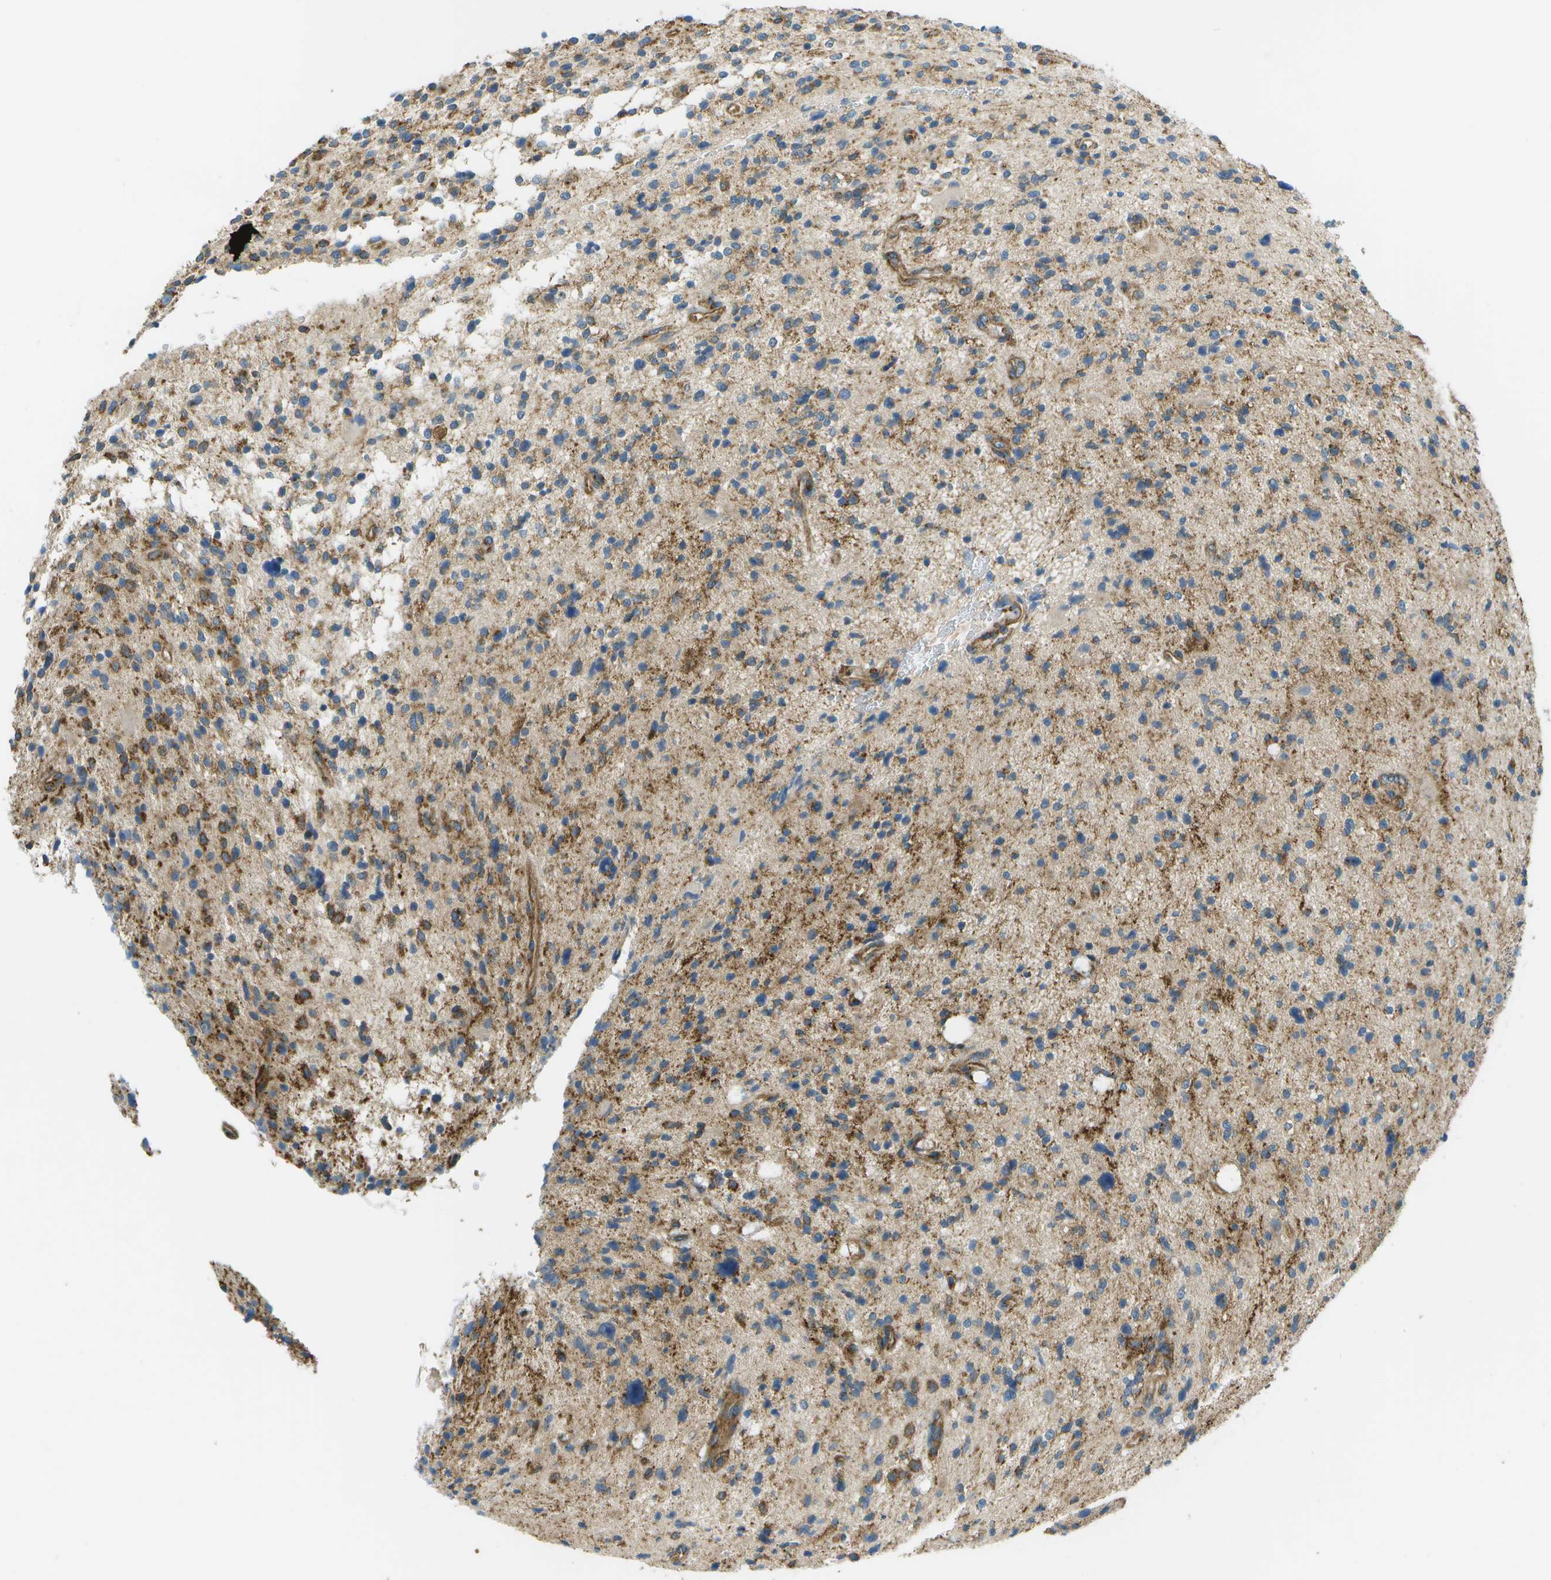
{"staining": {"intensity": "moderate", "quantity": "25%-75%", "location": "cytoplasmic/membranous"}, "tissue": "glioma", "cell_type": "Tumor cells", "image_type": "cancer", "snomed": [{"axis": "morphology", "description": "Glioma, malignant, High grade"}, {"axis": "topography", "description": "Brain"}], "caption": "IHC photomicrograph of human glioma stained for a protein (brown), which exhibits medium levels of moderate cytoplasmic/membranous expression in approximately 25%-75% of tumor cells.", "gene": "CLTC", "patient": {"sex": "male", "age": 48}}